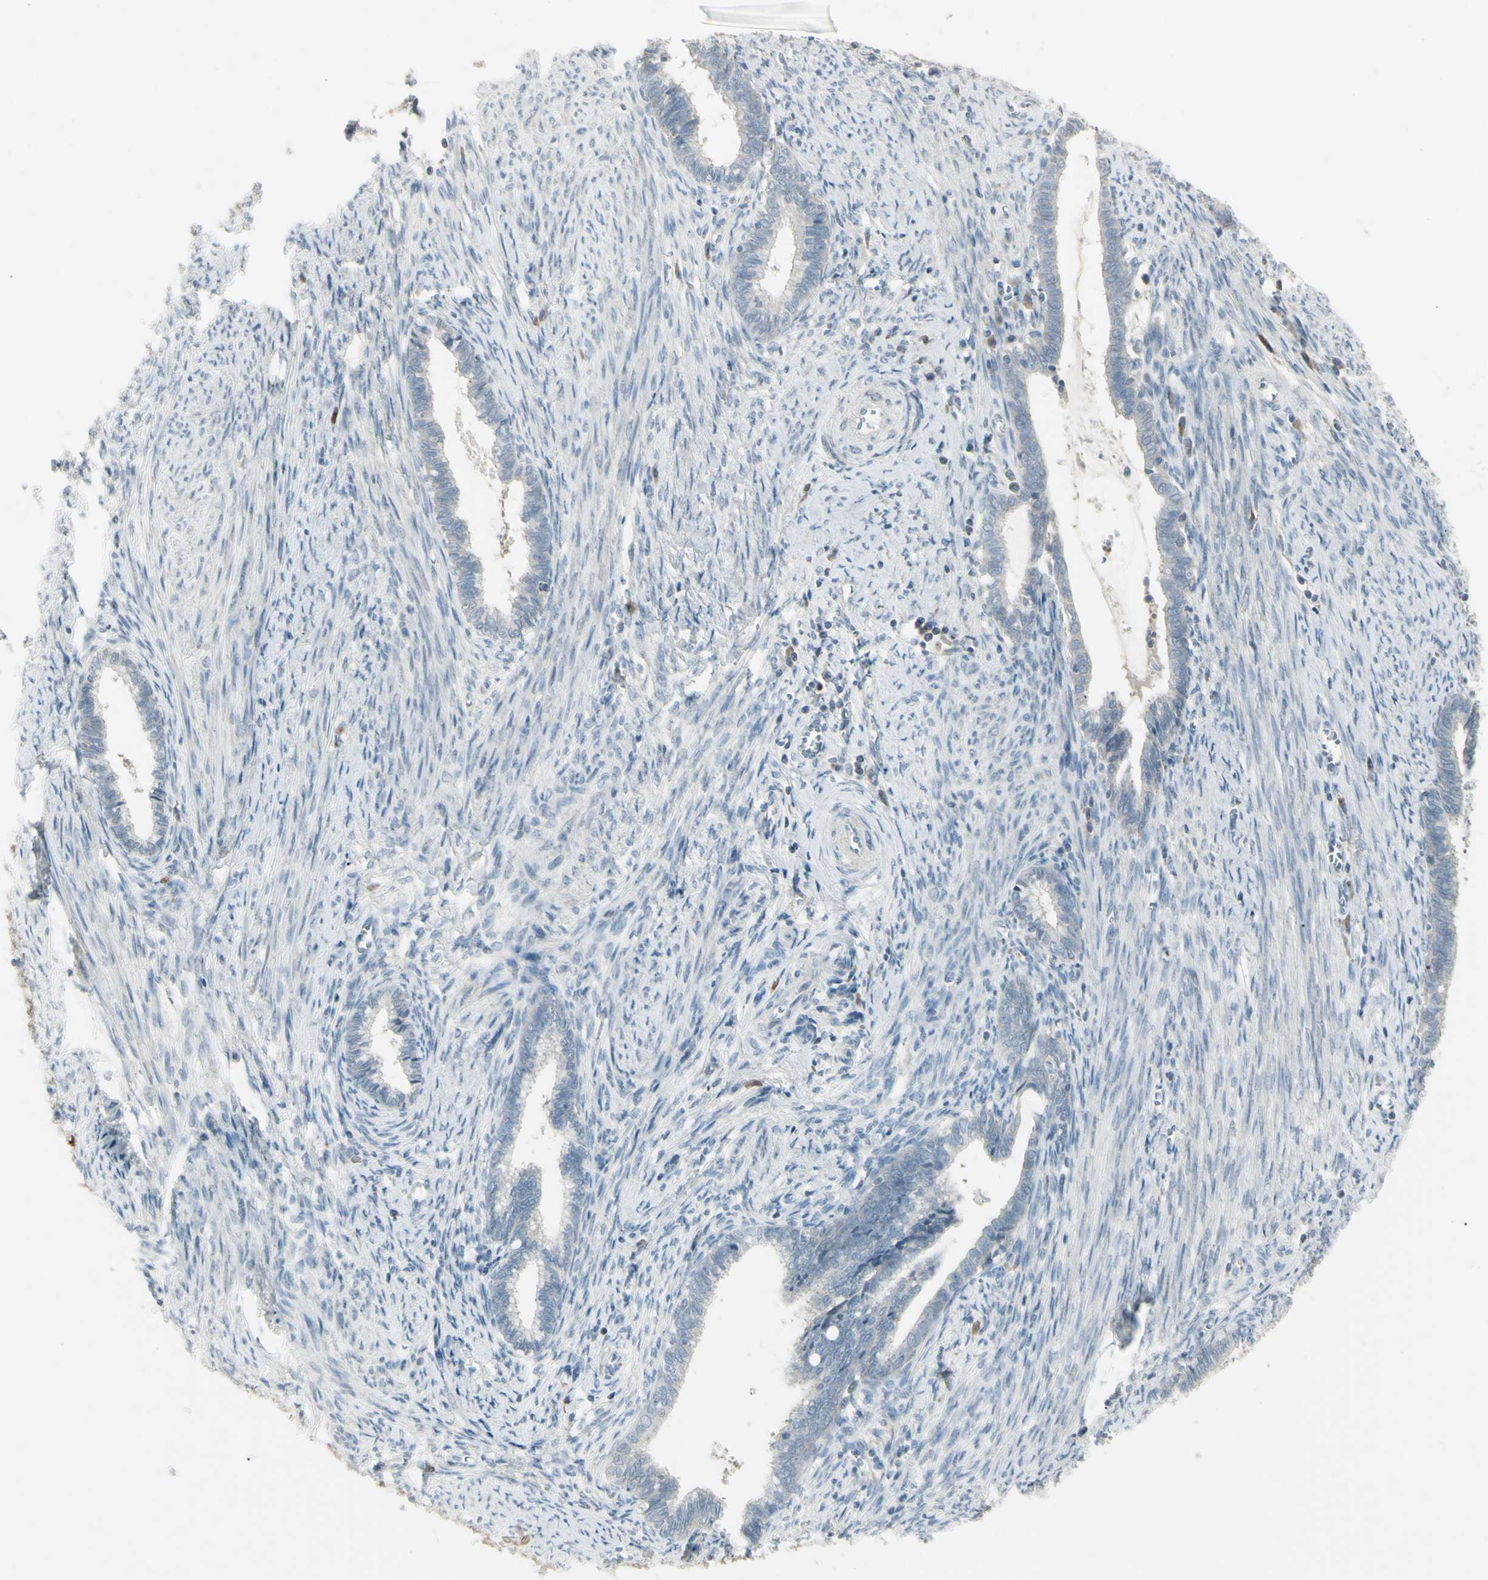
{"staining": {"intensity": "weak", "quantity": ">75%", "location": "cytoplasmic/membranous"}, "tissue": "cervical cancer", "cell_type": "Tumor cells", "image_type": "cancer", "snomed": [{"axis": "morphology", "description": "Adenocarcinoma, NOS"}, {"axis": "topography", "description": "Cervix"}], "caption": "Human adenocarcinoma (cervical) stained with a protein marker demonstrates weak staining in tumor cells.", "gene": "SH3GL2", "patient": {"sex": "female", "age": 44}}